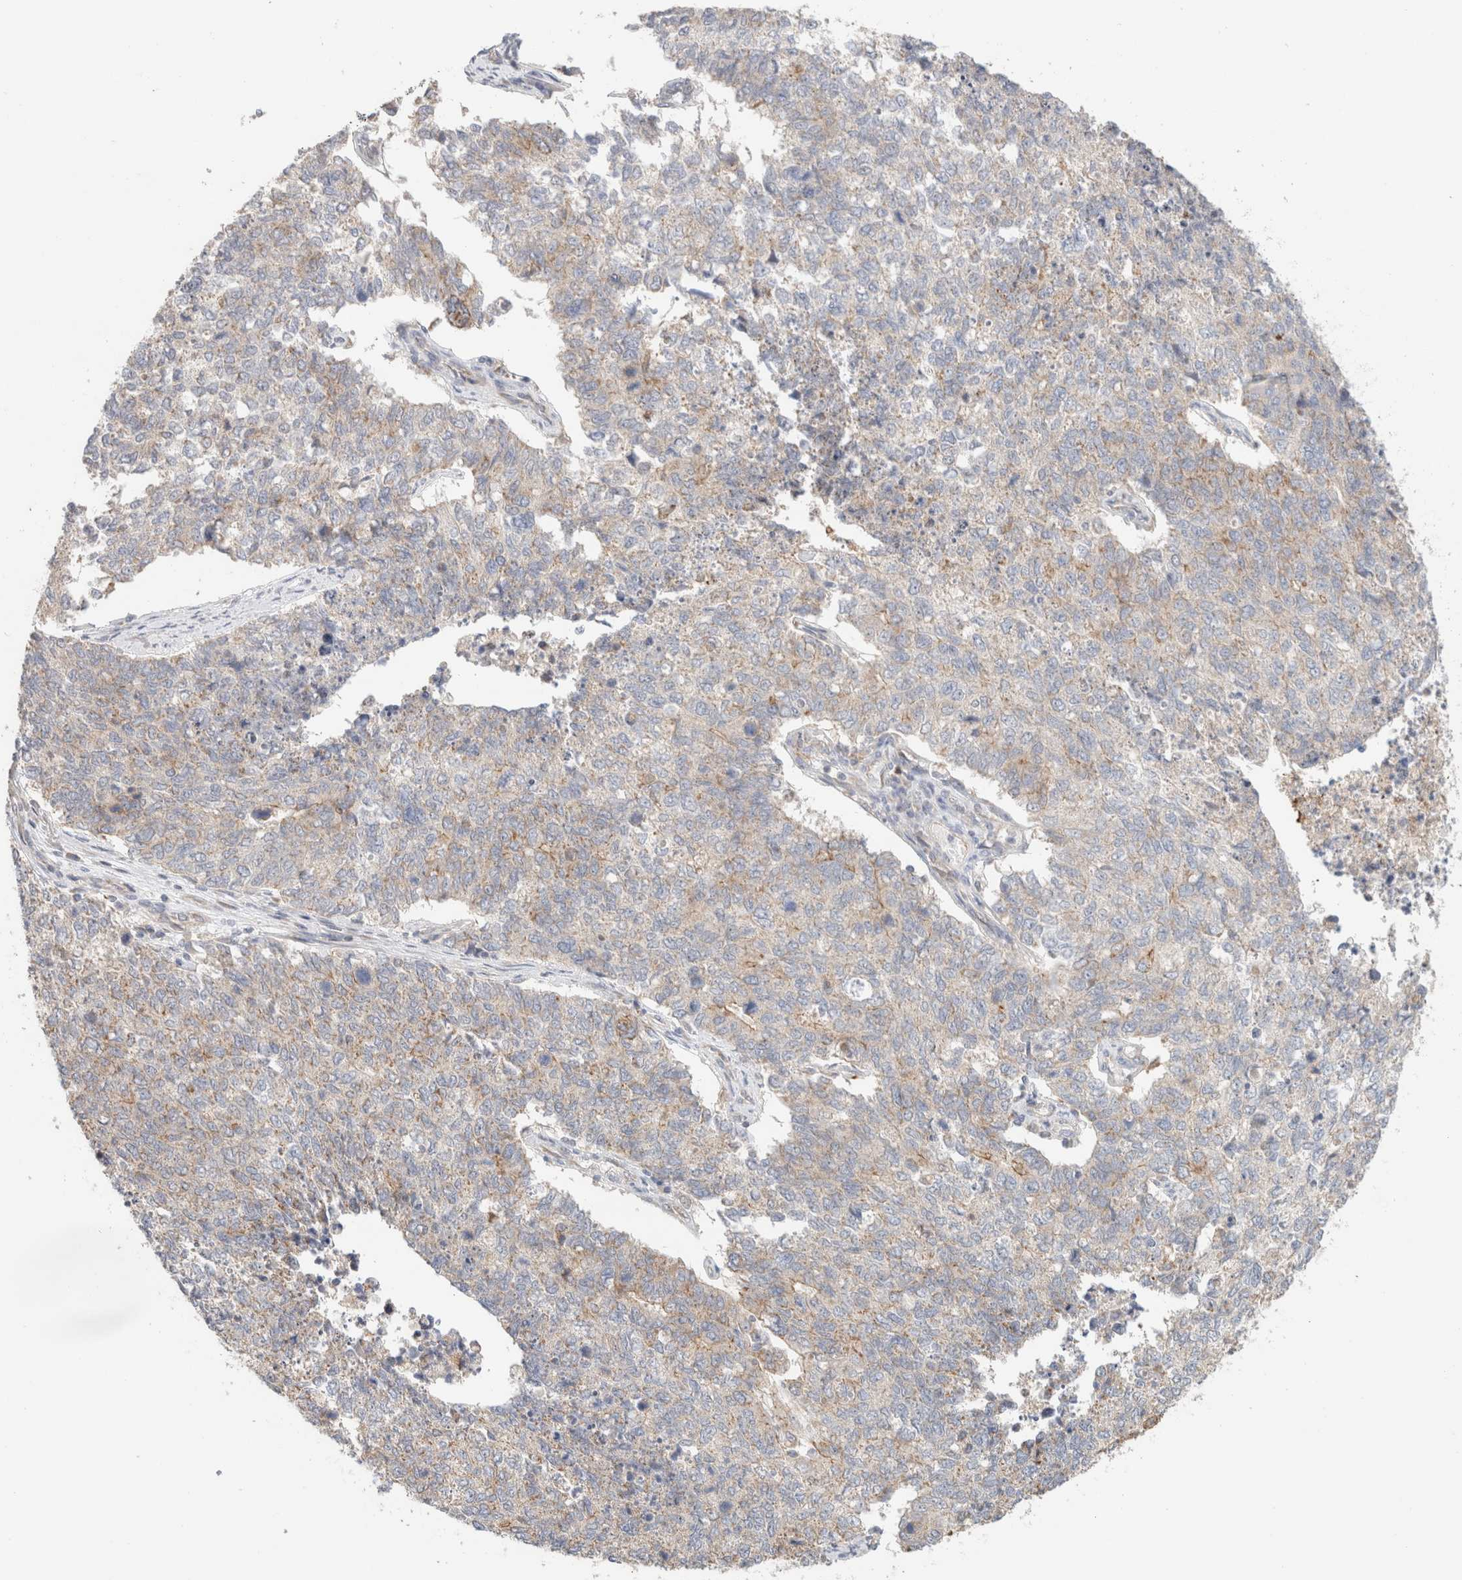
{"staining": {"intensity": "weak", "quantity": "<25%", "location": "cytoplasmic/membranous"}, "tissue": "cervical cancer", "cell_type": "Tumor cells", "image_type": "cancer", "snomed": [{"axis": "morphology", "description": "Squamous cell carcinoma, NOS"}, {"axis": "topography", "description": "Cervix"}], "caption": "DAB immunohistochemical staining of cervical squamous cell carcinoma exhibits no significant expression in tumor cells.", "gene": "MRM3", "patient": {"sex": "female", "age": 63}}